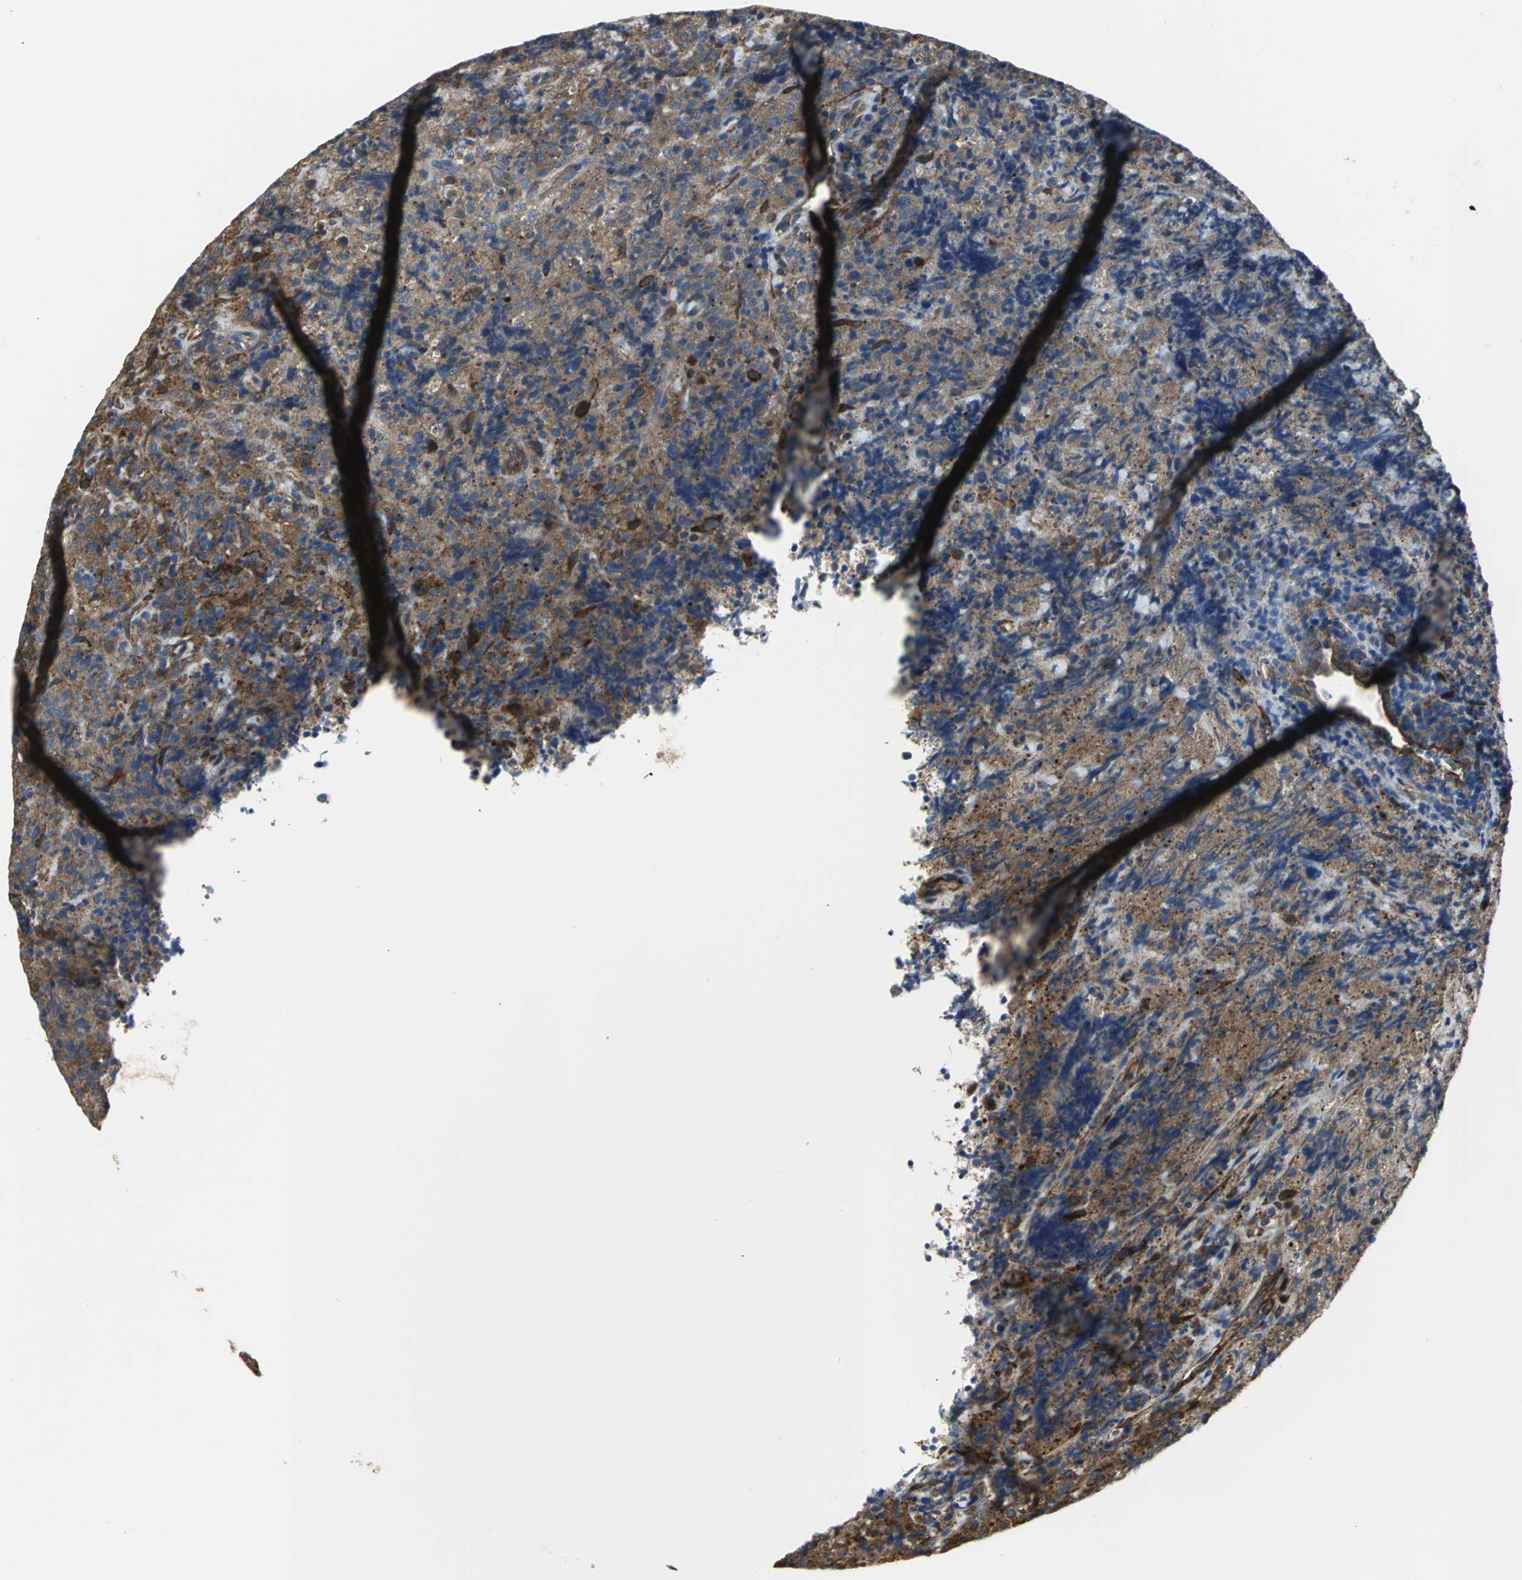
{"staining": {"intensity": "strong", "quantity": ">75%", "location": "cytoplasmic/membranous"}, "tissue": "lymphoma", "cell_type": "Tumor cells", "image_type": "cancer", "snomed": [{"axis": "morphology", "description": "Malignant lymphoma, non-Hodgkin's type, High grade"}, {"axis": "topography", "description": "Tonsil"}], "caption": "About >75% of tumor cells in high-grade malignant lymphoma, non-Hodgkin's type demonstrate strong cytoplasmic/membranous protein positivity as visualized by brown immunohistochemical staining.", "gene": "CHRNB1", "patient": {"sex": "female", "age": 36}}